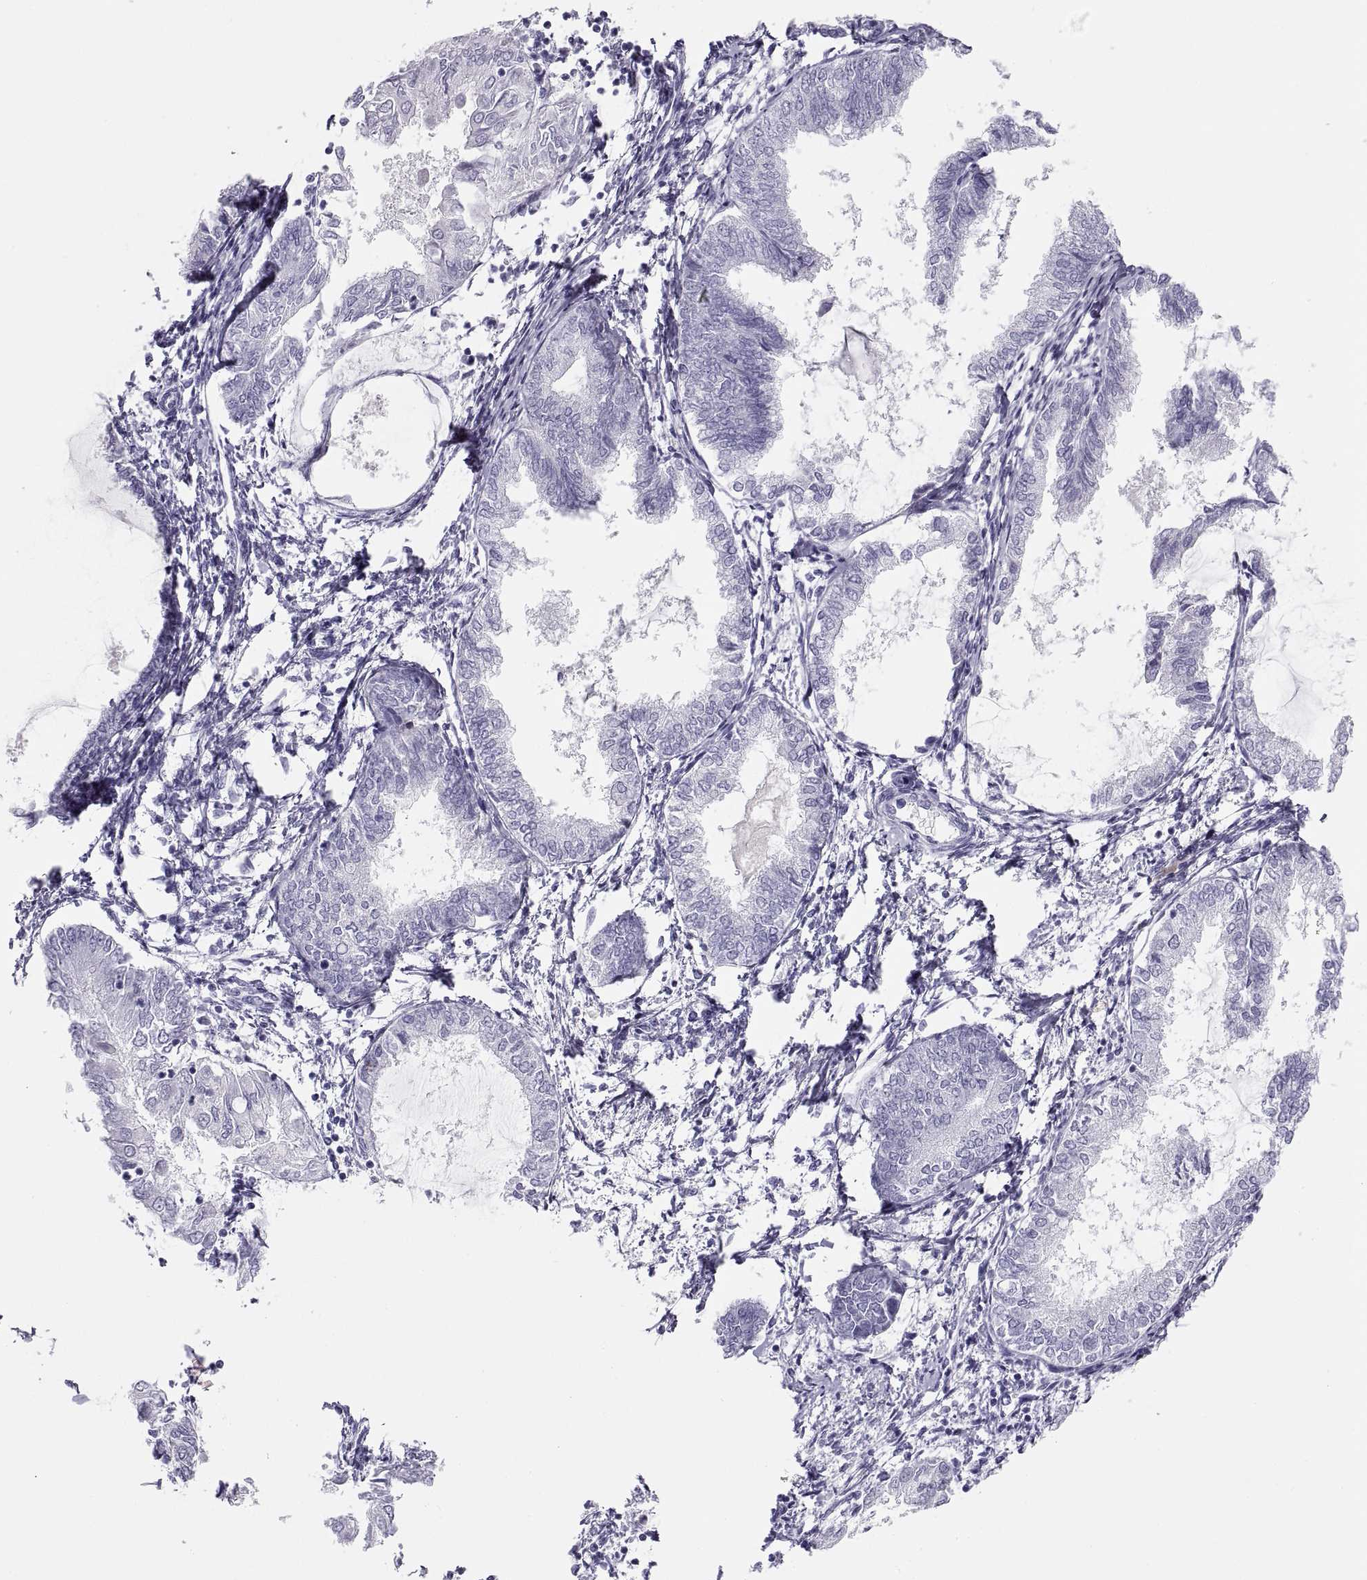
{"staining": {"intensity": "negative", "quantity": "none", "location": "none"}, "tissue": "endometrial cancer", "cell_type": "Tumor cells", "image_type": "cancer", "snomed": [{"axis": "morphology", "description": "Adenocarcinoma, NOS"}, {"axis": "topography", "description": "Endometrium"}], "caption": "Image shows no protein expression in tumor cells of endometrial adenocarcinoma tissue.", "gene": "SEMG1", "patient": {"sex": "female", "age": 68}}